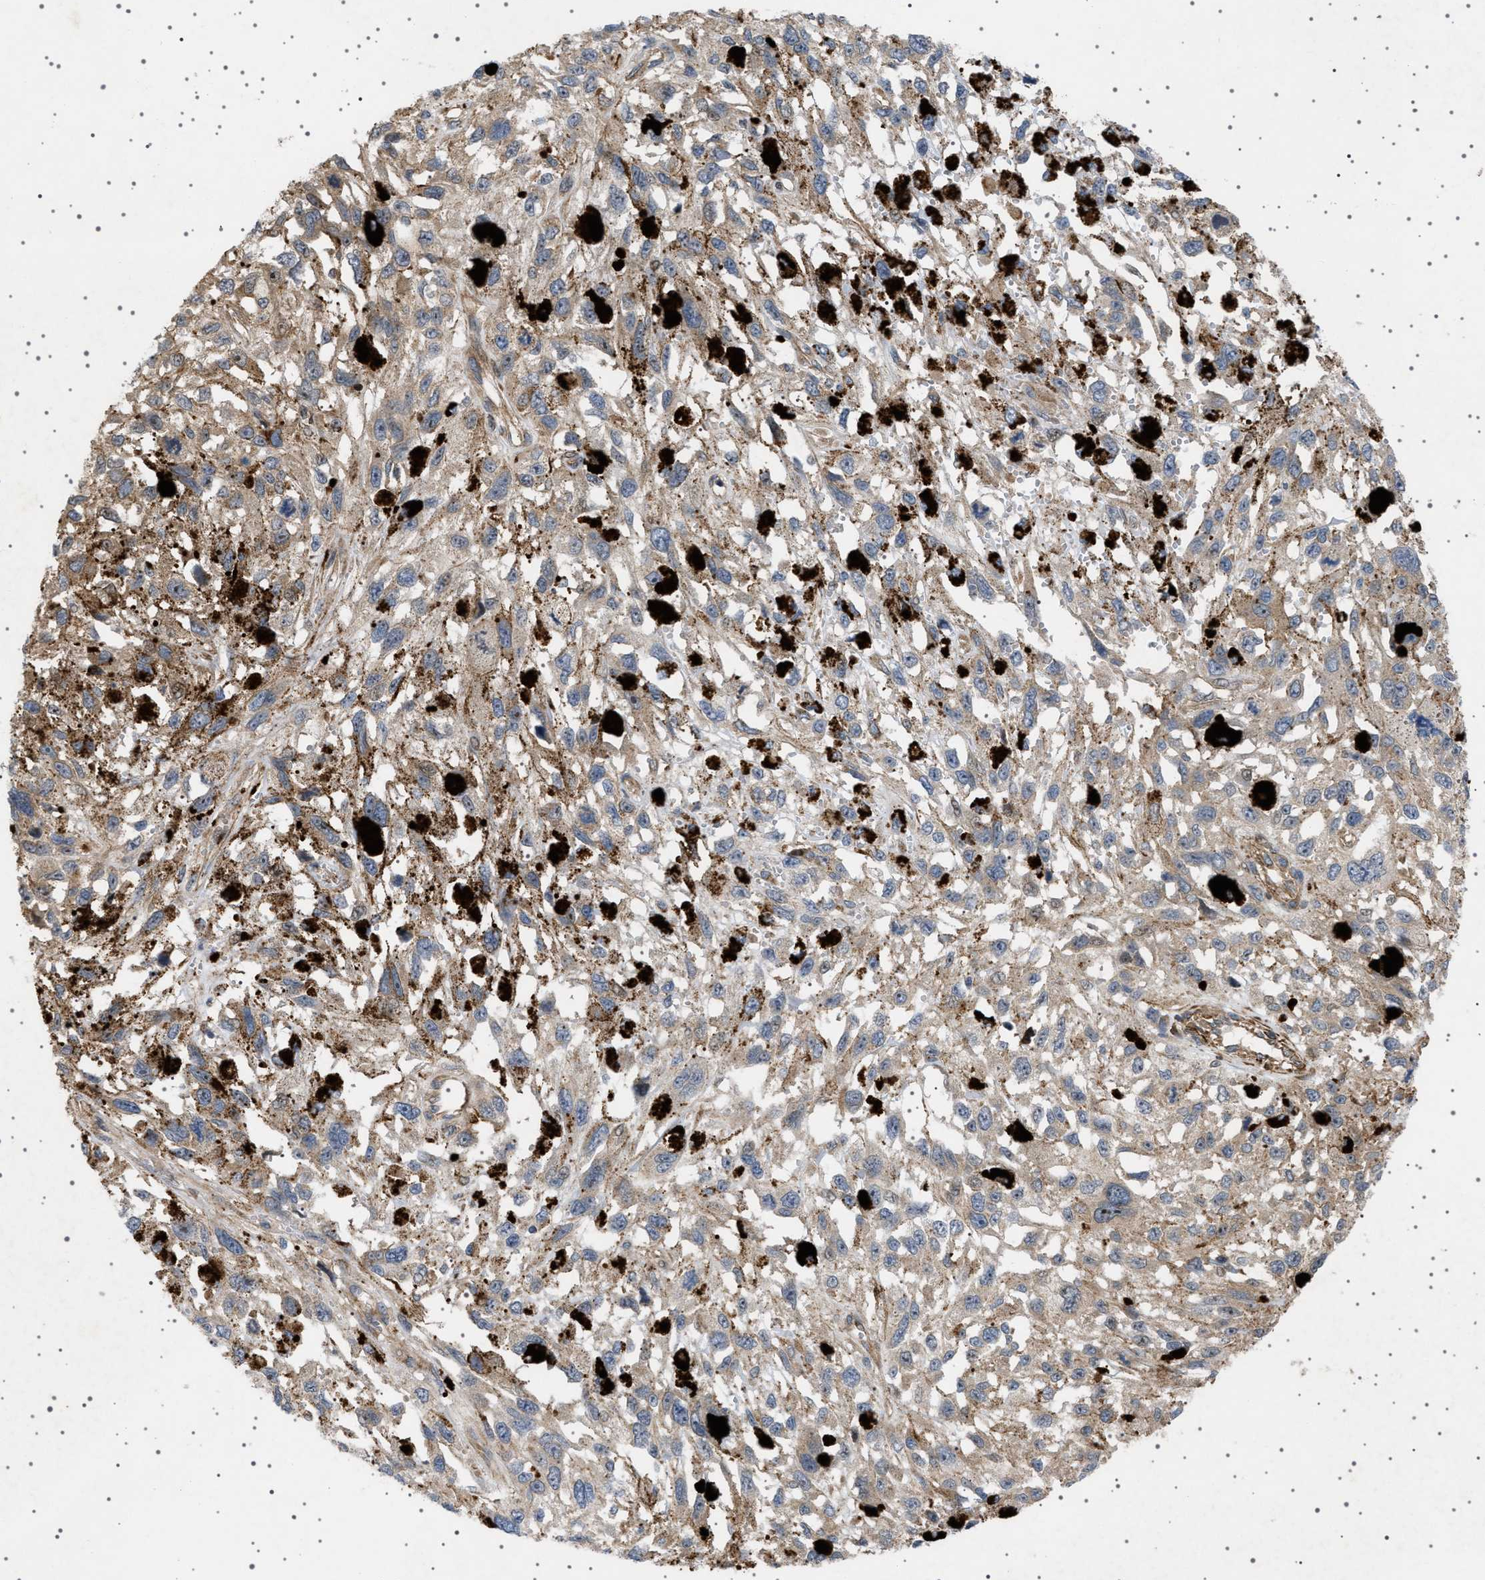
{"staining": {"intensity": "weak", "quantity": ">75%", "location": "cytoplasmic/membranous"}, "tissue": "melanoma", "cell_type": "Tumor cells", "image_type": "cancer", "snomed": [{"axis": "morphology", "description": "Malignant melanoma, Metastatic site"}, {"axis": "topography", "description": "Lymph node"}], "caption": "Immunohistochemical staining of human malignant melanoma (metastatic site) shows low levels of weak cytoplasmic/membranous positivity in about >75% of tumor cells. The staining is performed using DAB brown chromogen to label protein expression. The nuclei are counter-stained blue using hematoxylin.", "gene": "CCDC186", "patient": {"sex": "male", "age": 59}}